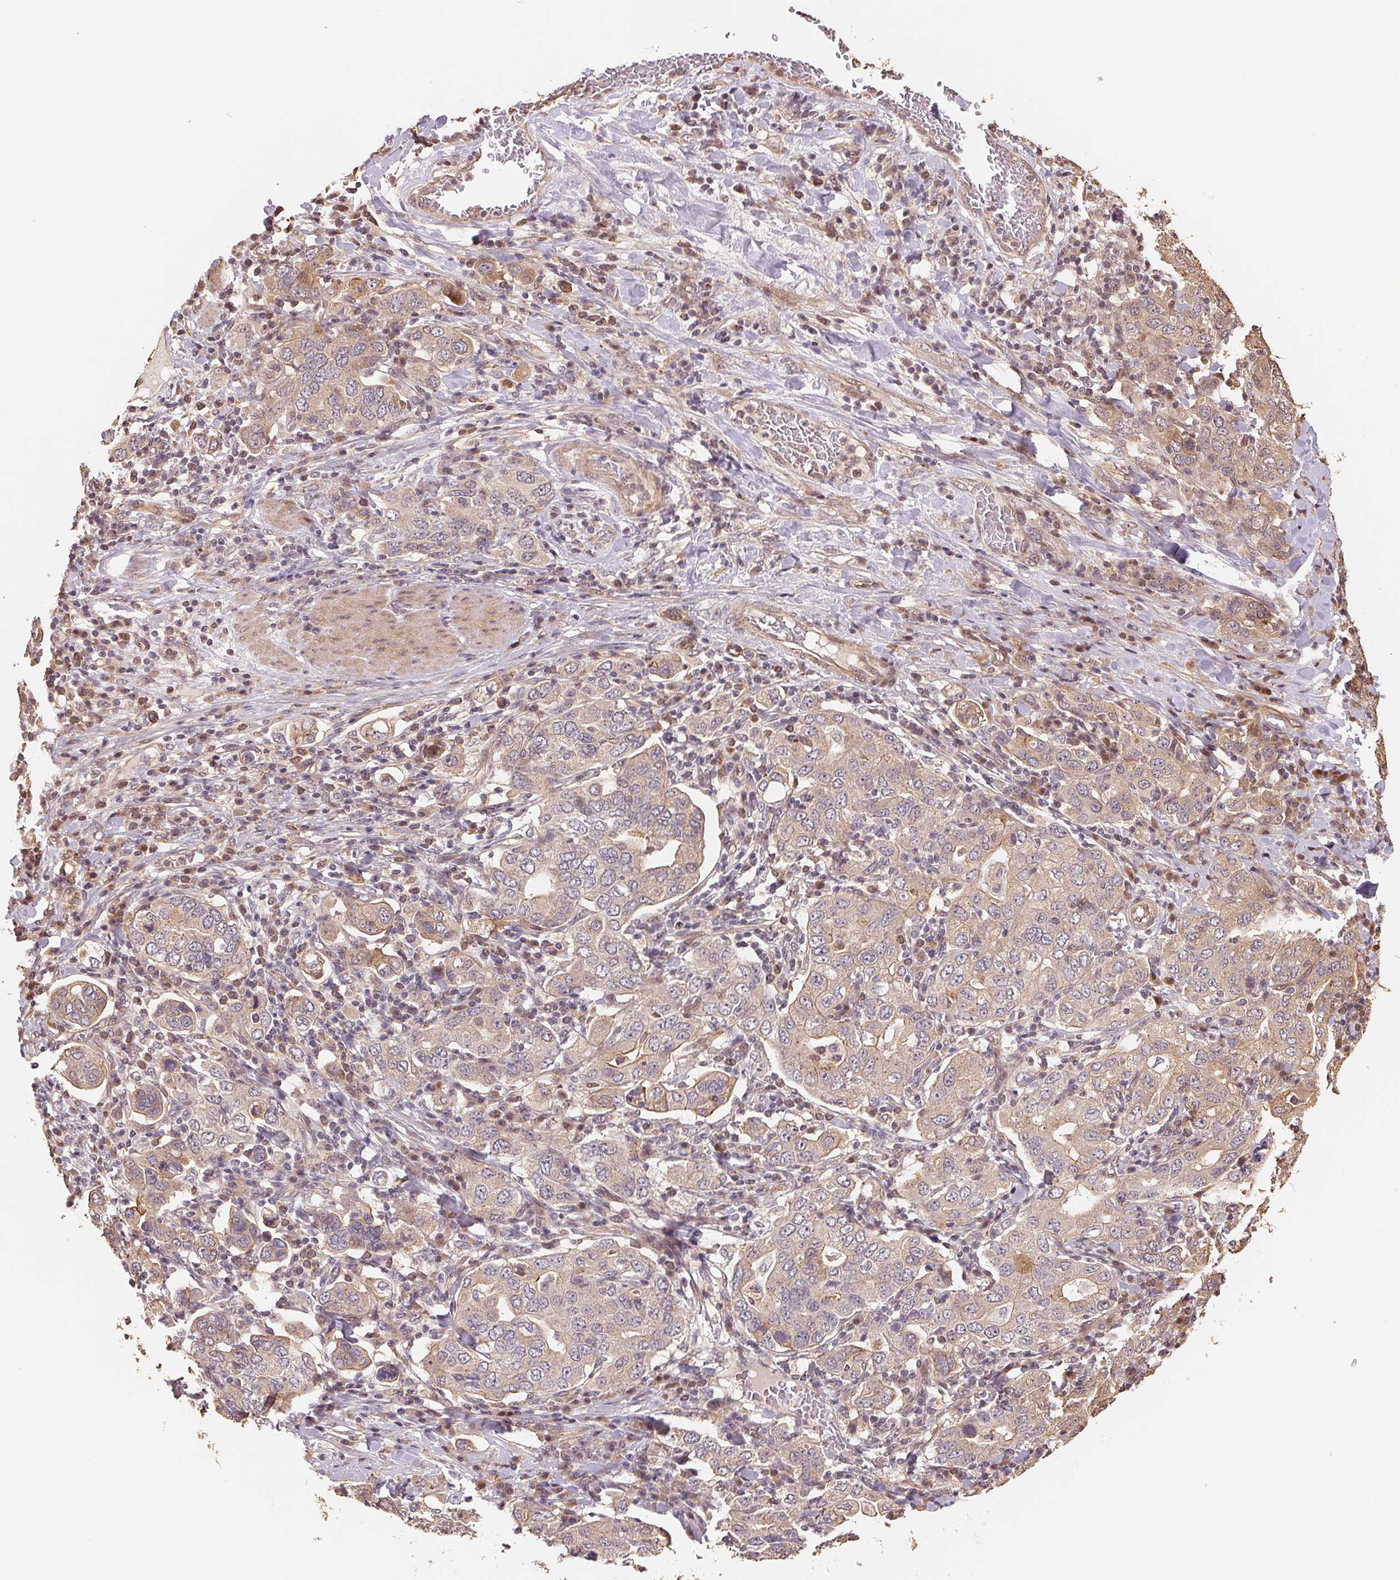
{"staining": {"intensity": "weak", "quantity": "25%-75%", "location": "cytoplasmic/membranous"}, "tissue": "stomach cancer", "cell_type": "Tumor cells", "image_type": "cancer", "snomed": [{"axis": "morphology", "description": "Adenocarcinoma, NOS"}, {"axis": "topography", "description": "Stomach, upper"}, {"axis": "topography", "description": "Stomach"}], "caption": "Immunohistochemical staining of human adenocarcinoma (stomach) demonstrates low levels of weak cytoplasmic/membranous protein expression in approximately 25%-75% of tumor cells. (Stains: DAB (3,3'-diaminobenzidine) in brown, nuclei in blue, Microscopy: brightfield microscopy at high magnification).", "gene": "TMEM222", "patient": {"sex": "male", "age": 62}}